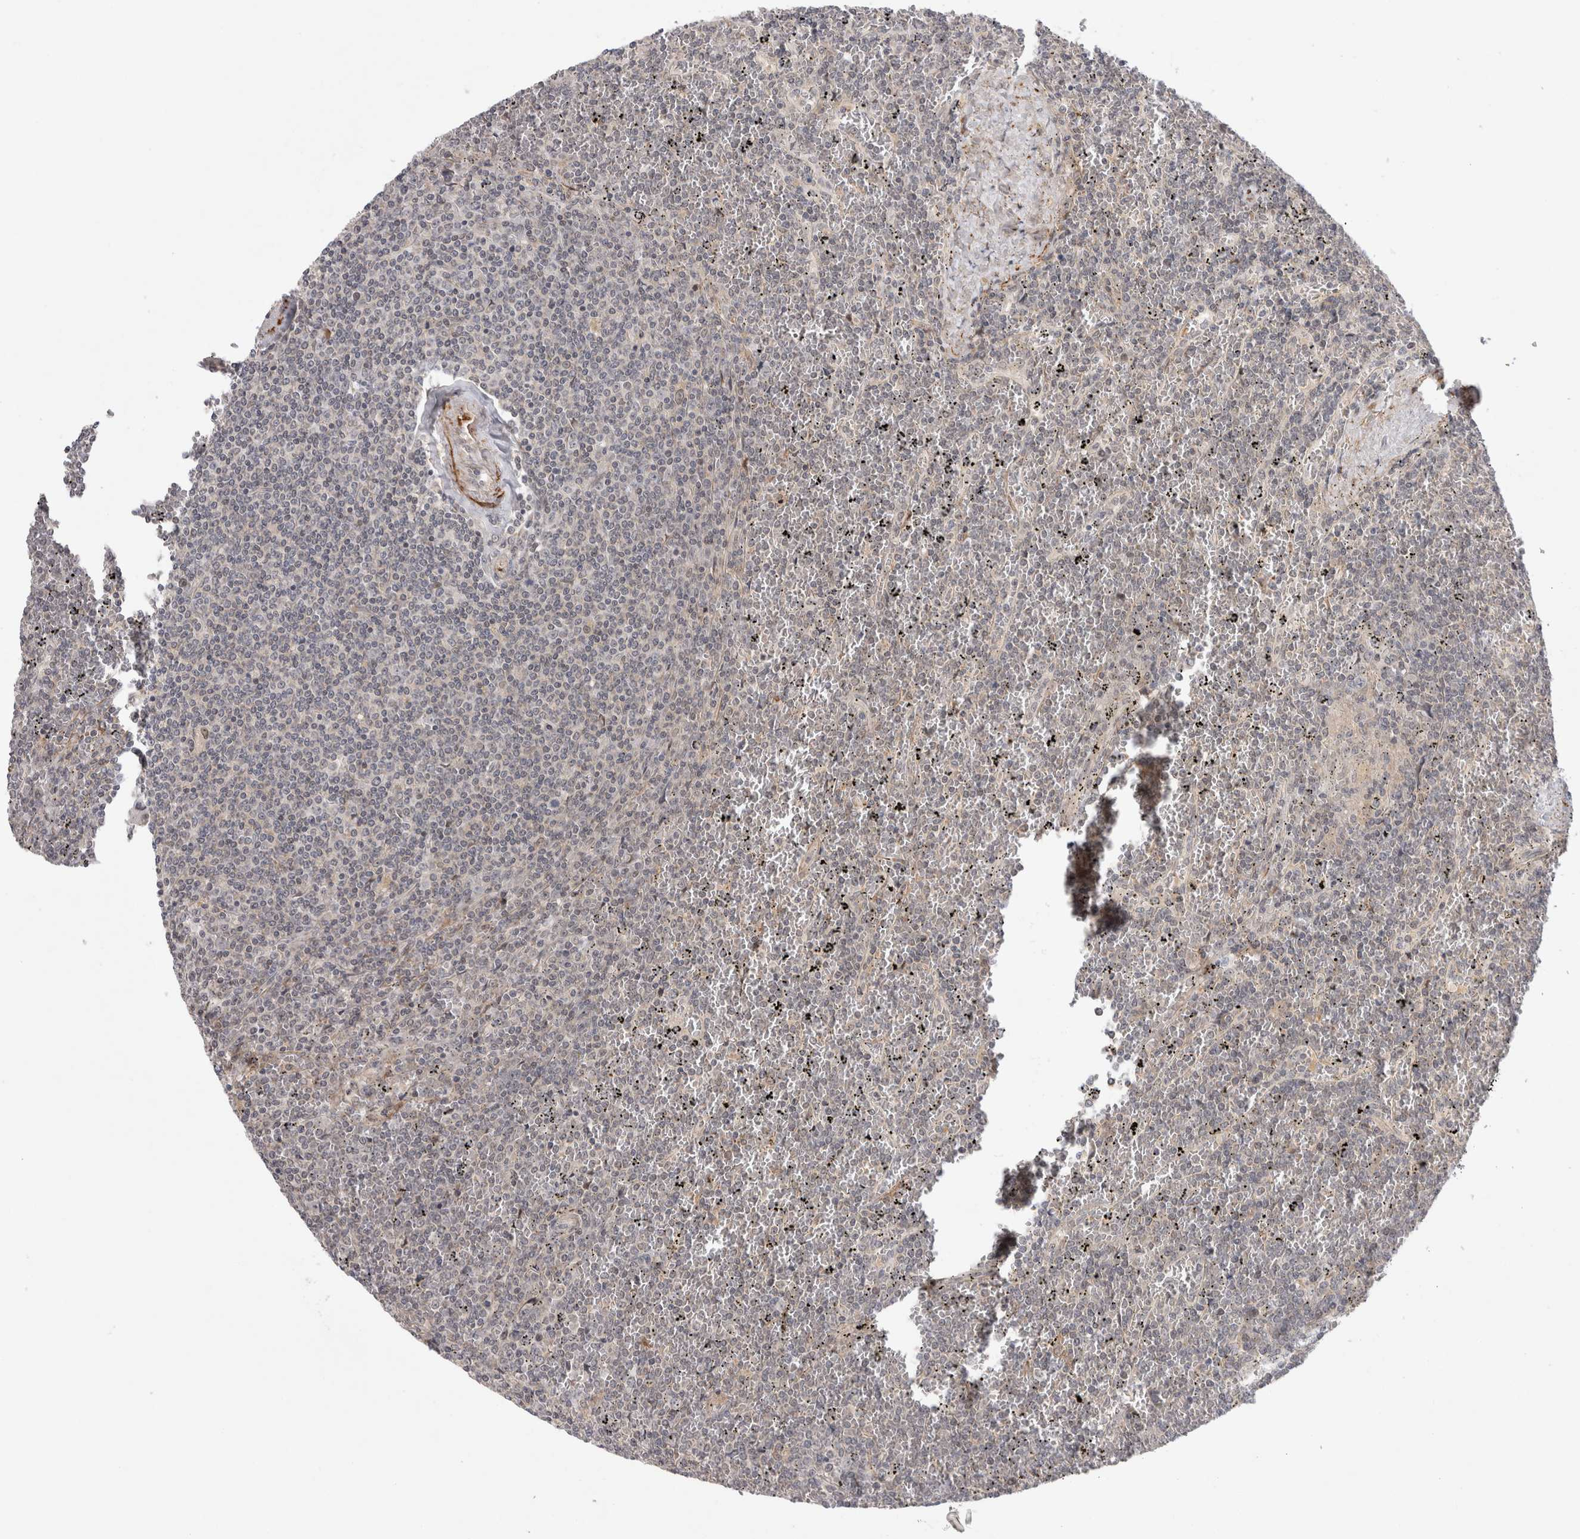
{"staining": {"intensity": "negative", "quantity": "none", "location": "none"}, "tissue": "lymphoma", "cell_type": "Tumor cells", "image_type": "cancer", "snomed": [{"axis": "morphology", "description": "Malignant lymphoma, non-Hodgkin's type, Low grade"}, {"axis": "topography", "description": "Spleen"}], "caption": "Tumor cells are negative for brown protein staining in low-grade malignant lymphoma, non-Hodgkin's type.", "gene": "ZNF318", "patient": {"sex": "female", "age": 19}}